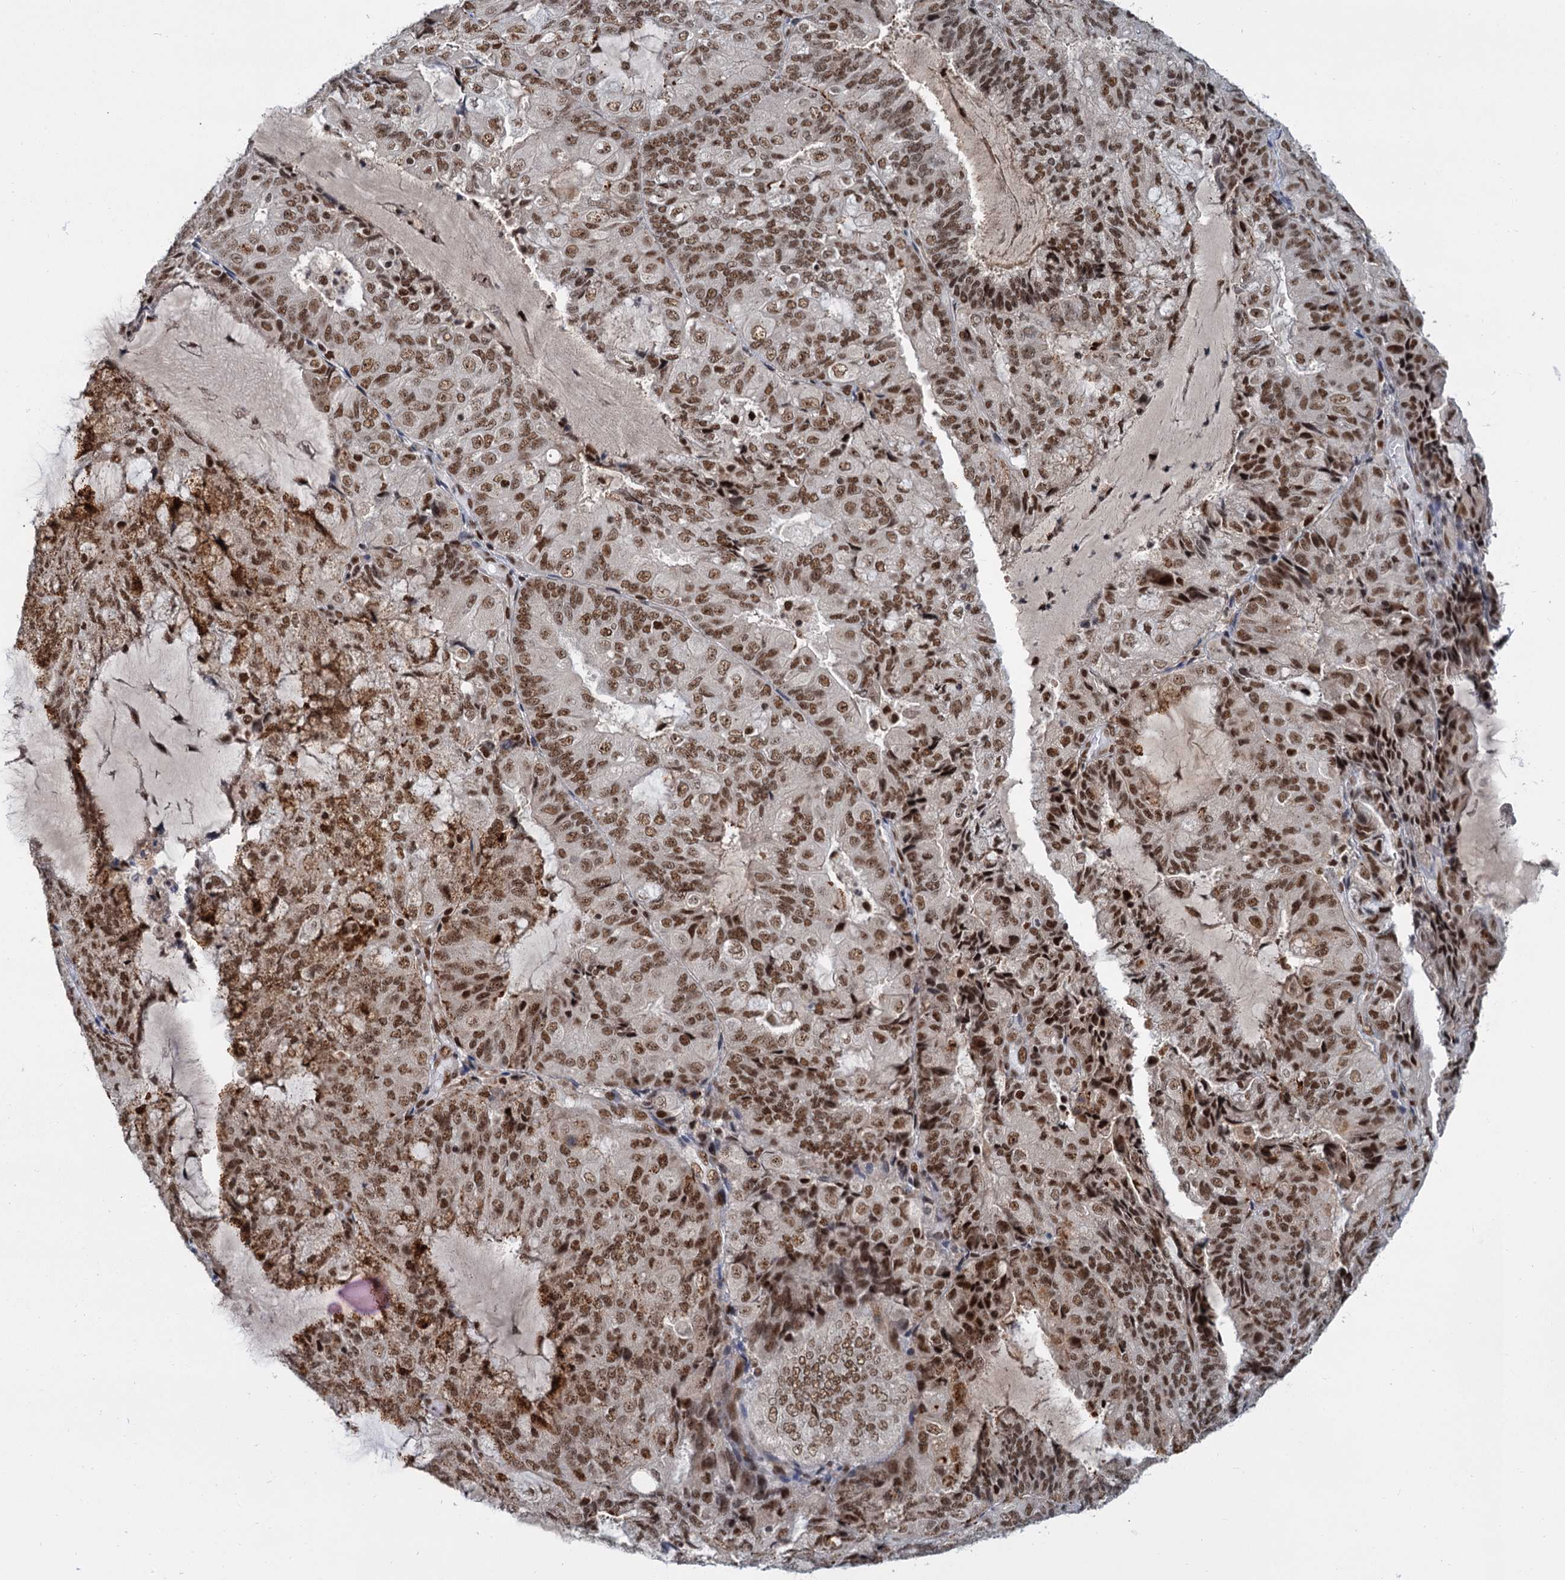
{"staining": {"intensity": "moderate", "quantity": ">75%", "location": "nuclear"}, "tissue": "endometrial cancer", "cell_type": "Tumor cells", "image_type": "cancer", "snomed": [{"axis": "morphology", "description": "Adenocarcinoma, NOS"}, {"axis": "topography", "description": "Endometrium"}], "caption": "A medium amount of moderate nuclear positivity is identified in approximately >75% of tumor cells in endometrial cancer tissue. The staining was performed using DAB, with brown indicating positive protein expression. Nuclei are stained blue with hematoxylin.", "gene": "WBP4", "patient": {"sex": "female", "age": 81}}